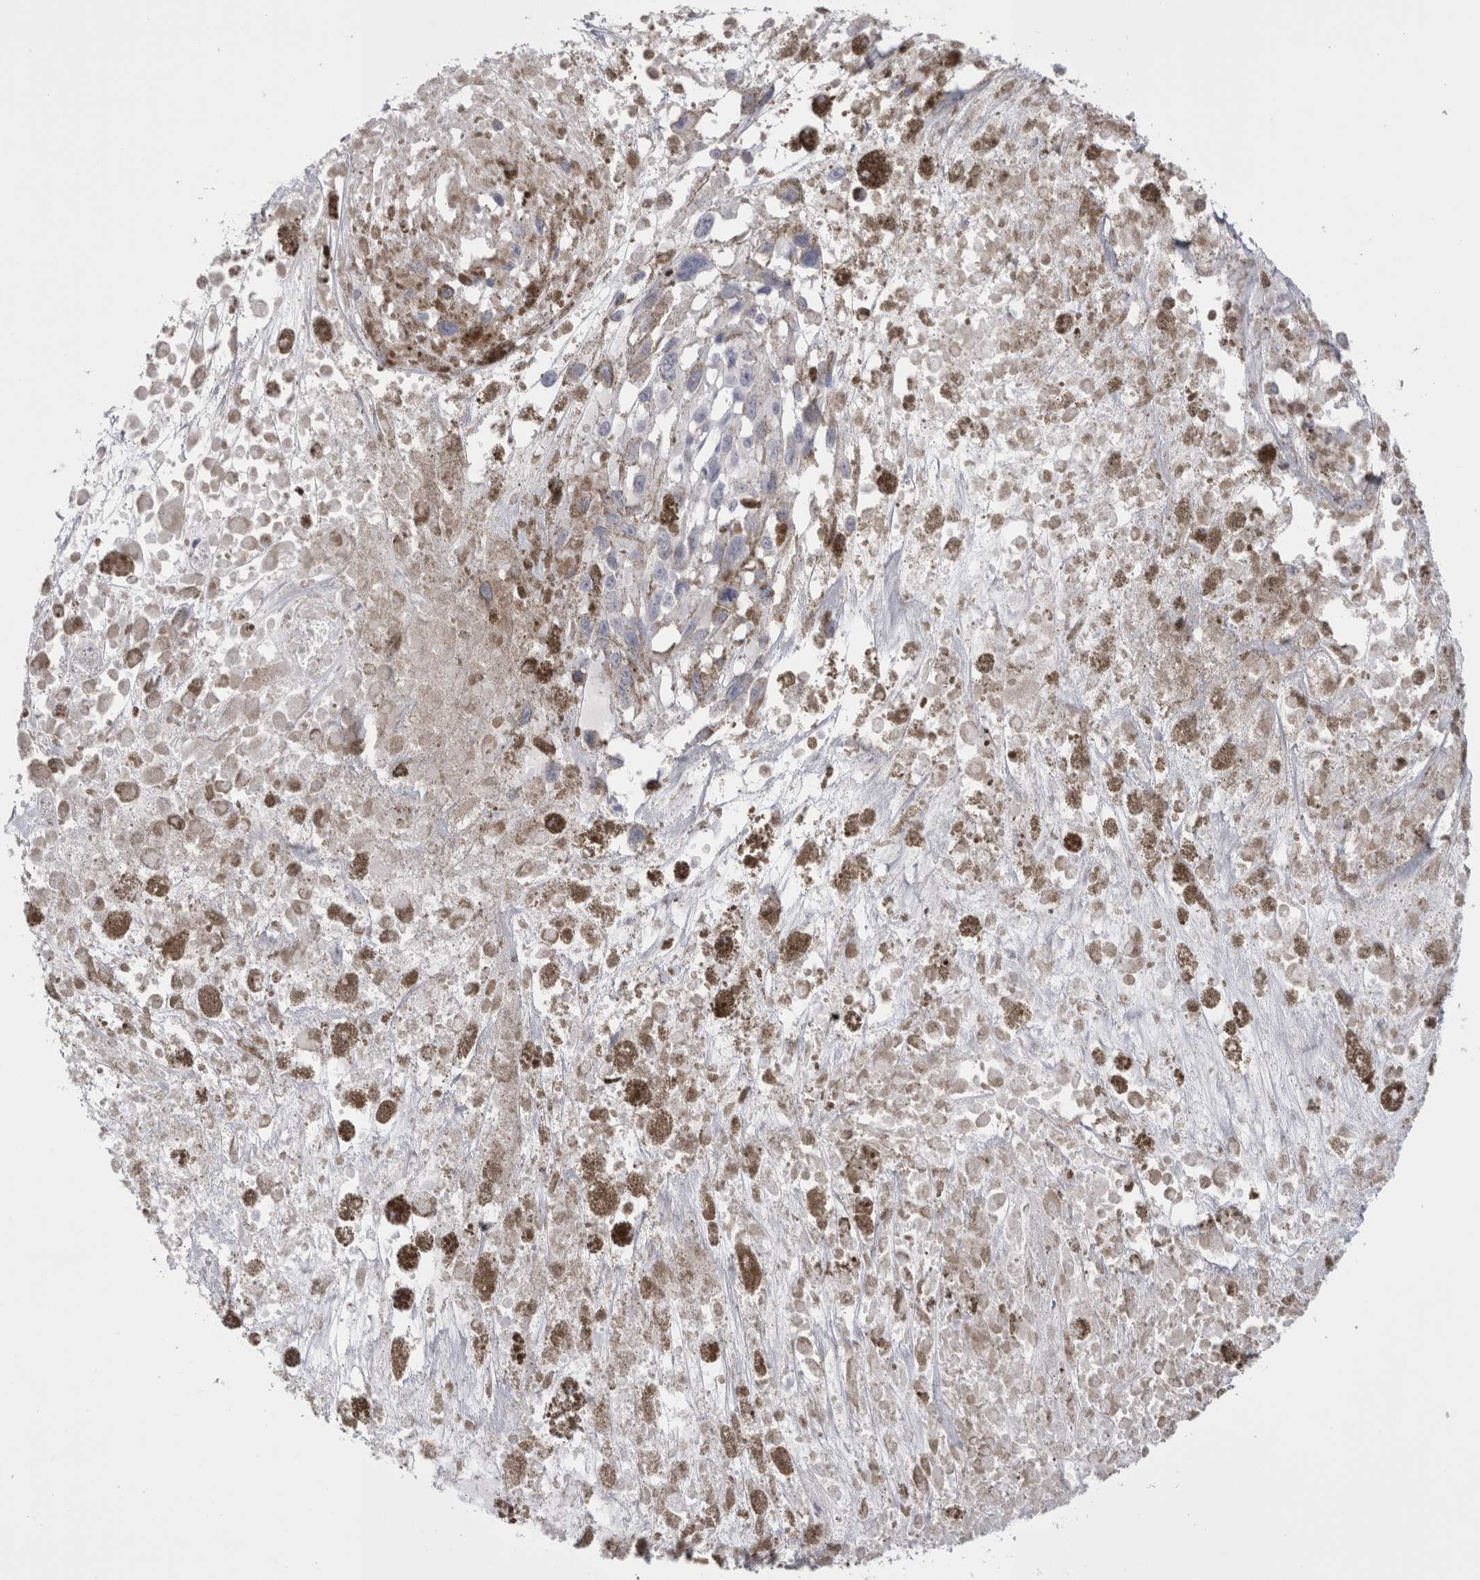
{"staining": {"intensity": "negative", "quantity": "none", "location": "none"}, "tissue": "melanoma", "cell_type": "Tumor cells", "image_type": "cancer", "snomed": [{"axis": "morphology", "description": "Malignant melanoma, Metastatic site"}, {"axis": "topography", "description": "Lymph node"}], "caption": "Malignant melanoma (metastatic site) stained for a protein using immunohistochemistry (IHC) demonstrates no expression tumor cells.", "gene": "SUCNR1", "patient": {"sex": "male", "age": 59}}